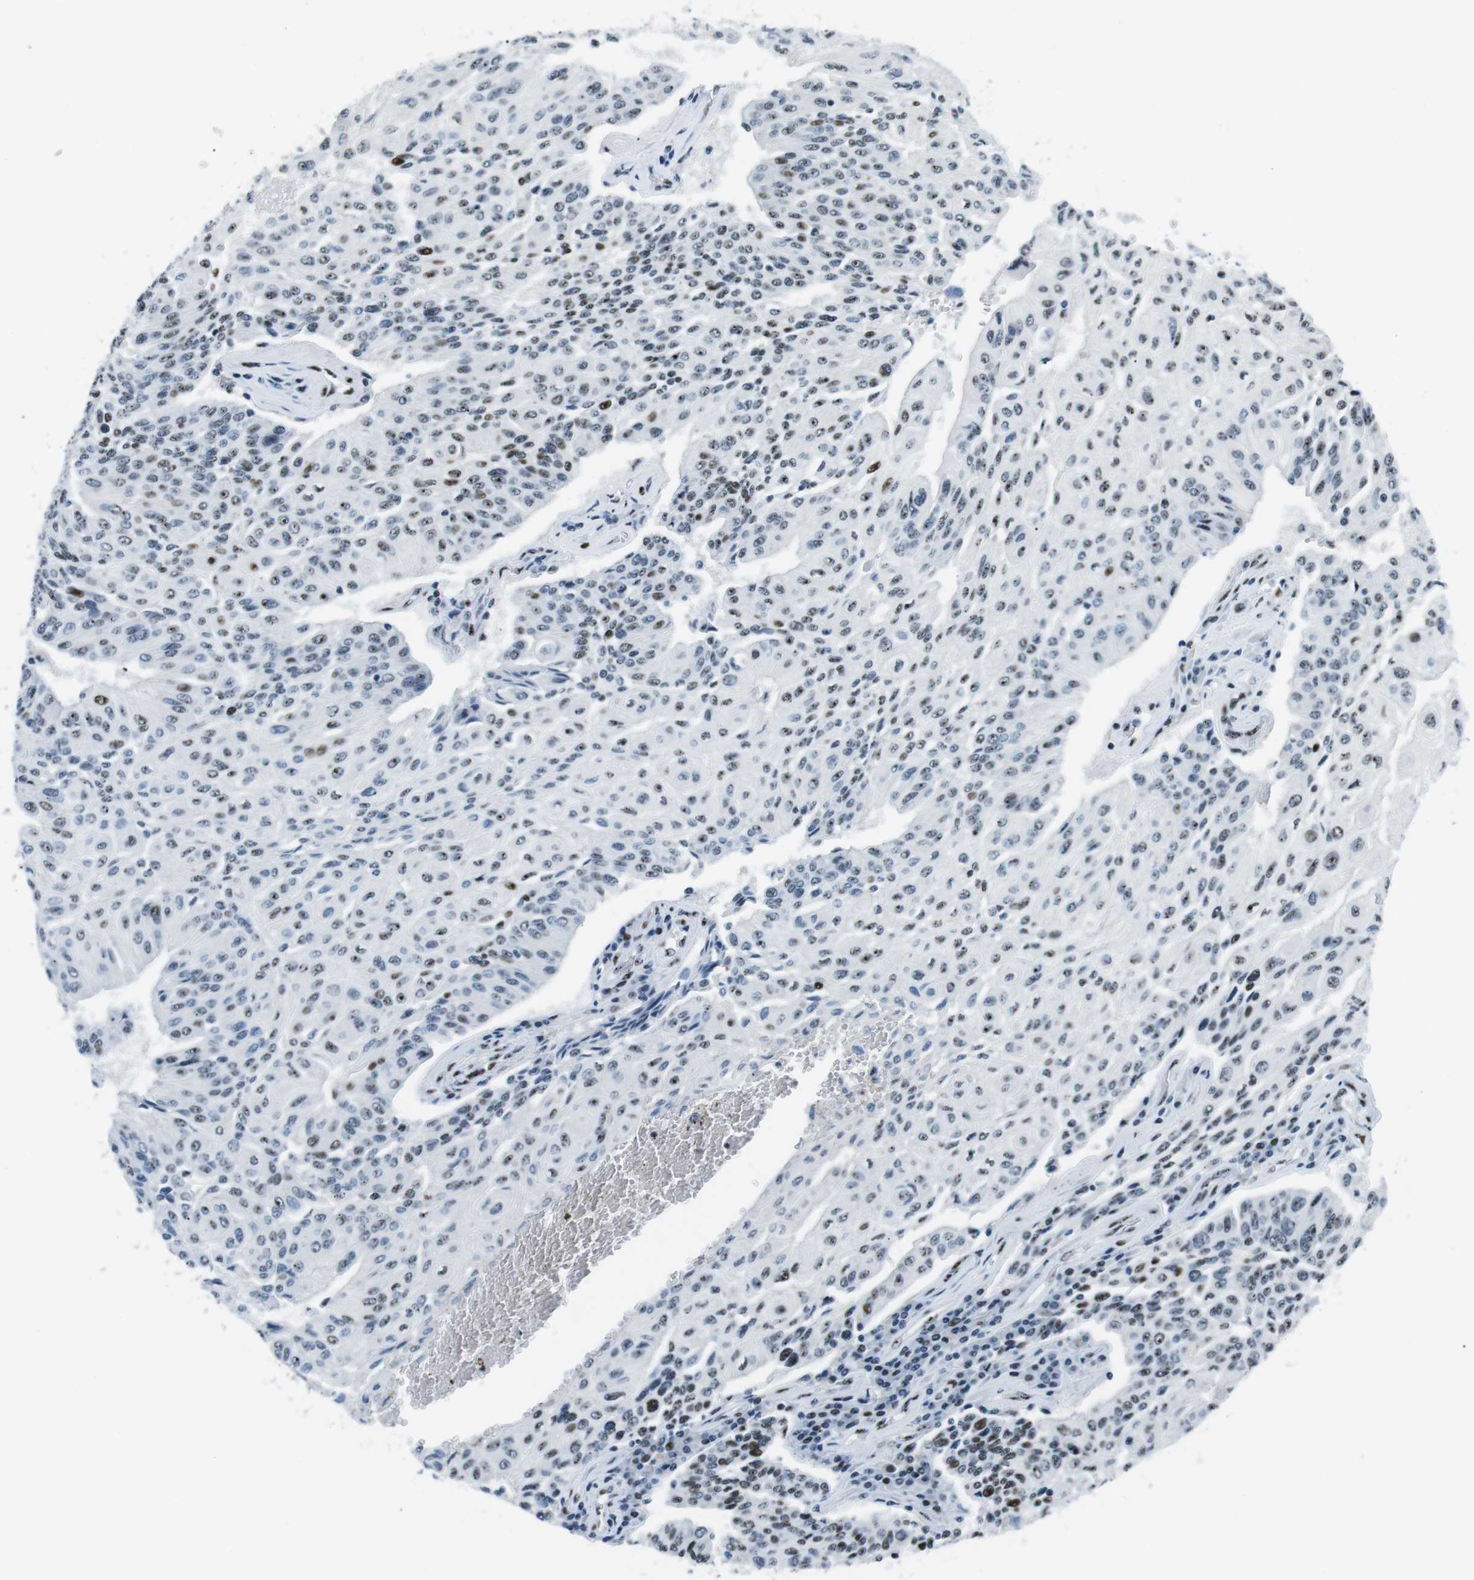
{"staining": {"intensity": "moderate", "quantity": "25%-75%", "location": "nuclear"}, "tissue": "urothelial cancer", "cell_type": "Tumor cells", "image_type": "cancer", "snomed": [{"axis": "morphology", "description": "Urothelial carcinoma, High grade"}, {"axis": "topography", "description": "Urinary bladder"}], "caption": "Urothelial cancer stained for a protein demonstrates moderate nuclear positivity in tumor cells.", "gene": "PML", "patient": {"sex": "male", "age": 66}}